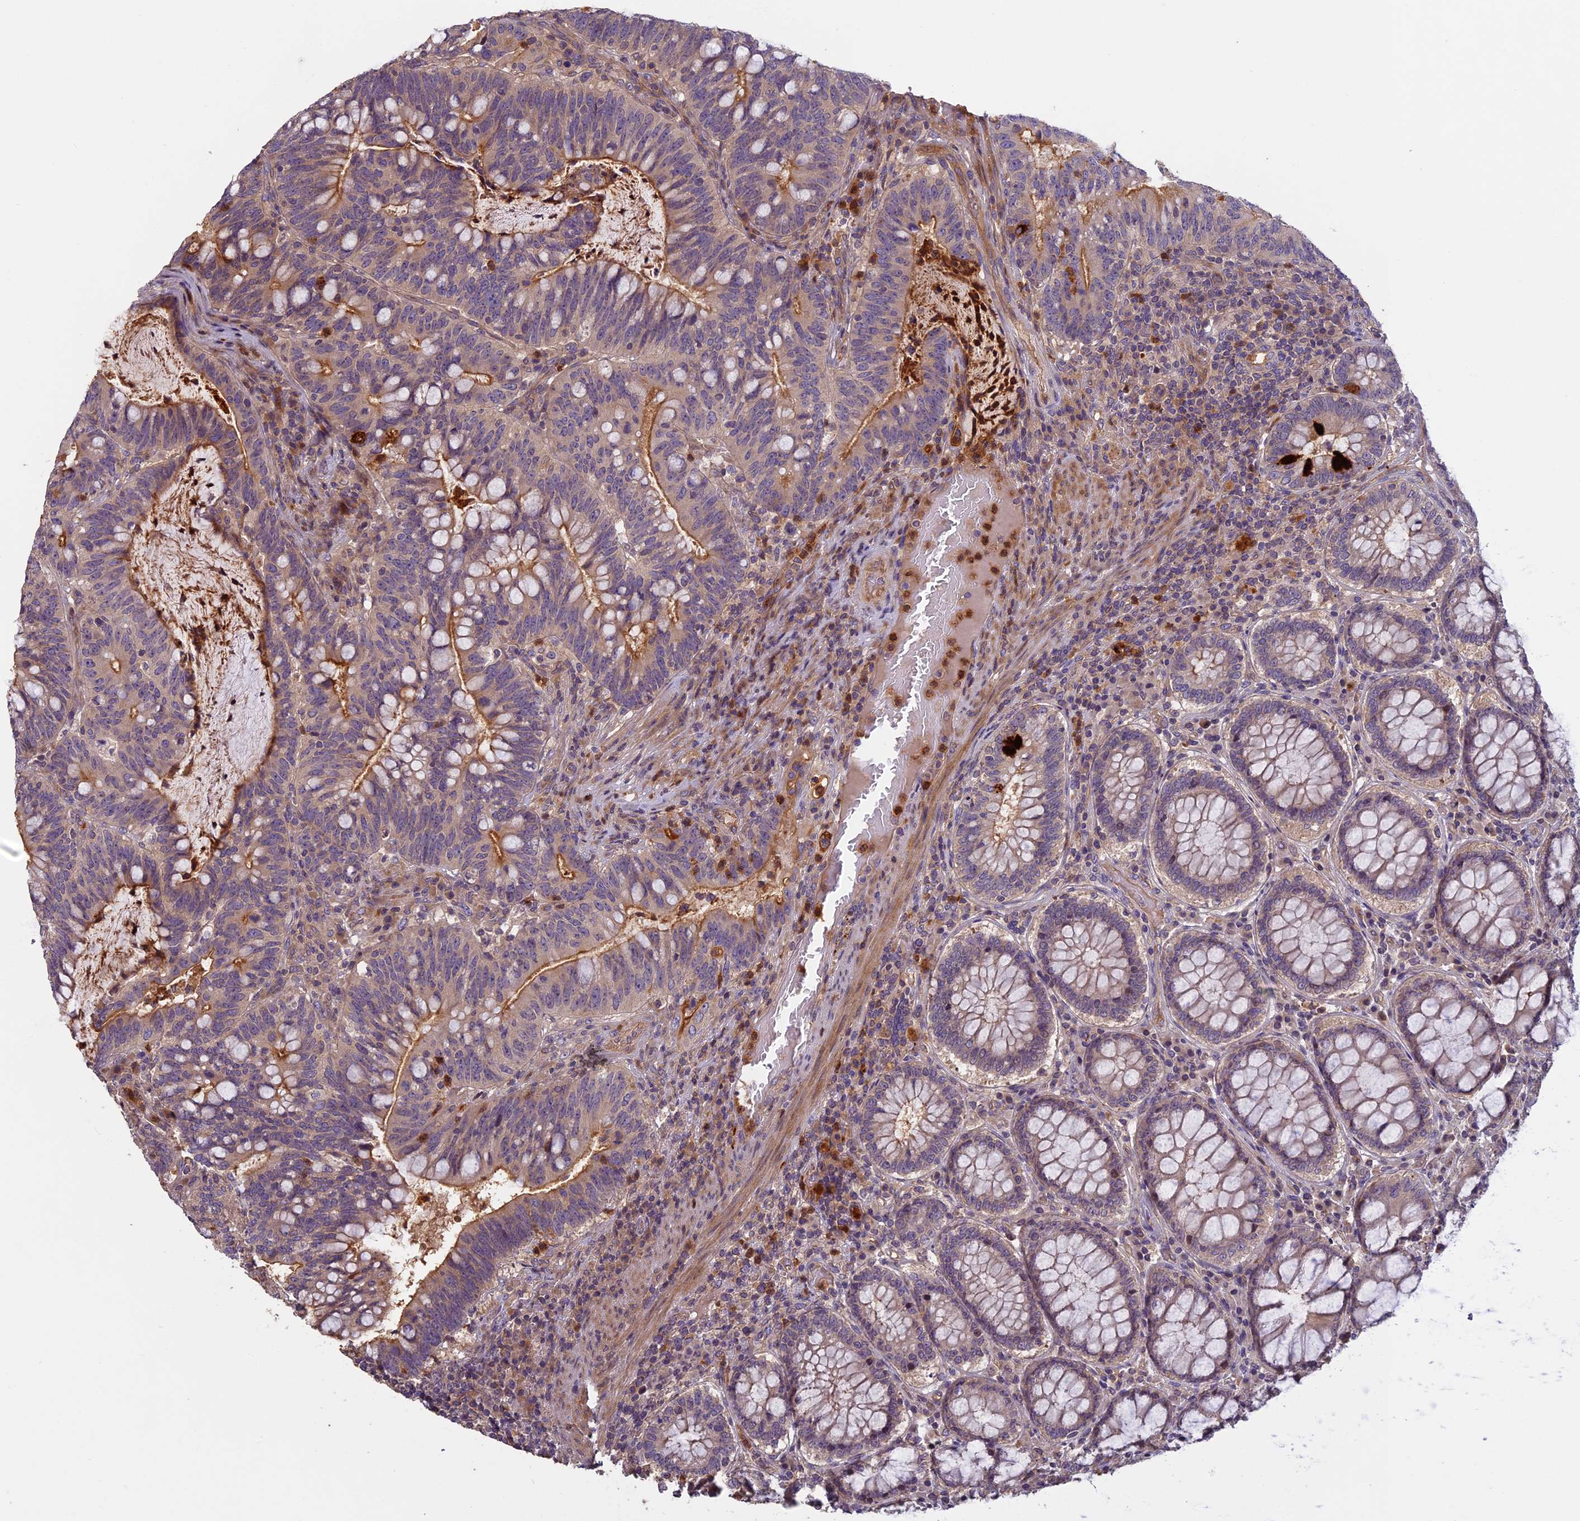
{"staining": {"intensity": "moderate", "quantity": "25%-75%", "location": "cytoplasmic/membranous"}, "tissue": "colorectal cancer", "cell_type": "Tumor cells", "image_type": "cancer", "snomed": [{"axis": "morphology", "description": "Adenocarcinoma, NOS"}, {"axis": "topography", "description": "Colon"}], "caption": "The immunohistochemical stain highlights moderate cytoplasmic/membranous staining in tumor cells of colorectal cancer (adenocarcinoma) tissue. (brown staining indicates protein expression, while blue staining denotes nuclei).", "gene": "AP4E1", "patient": {"sex": "female", "age": 66}}